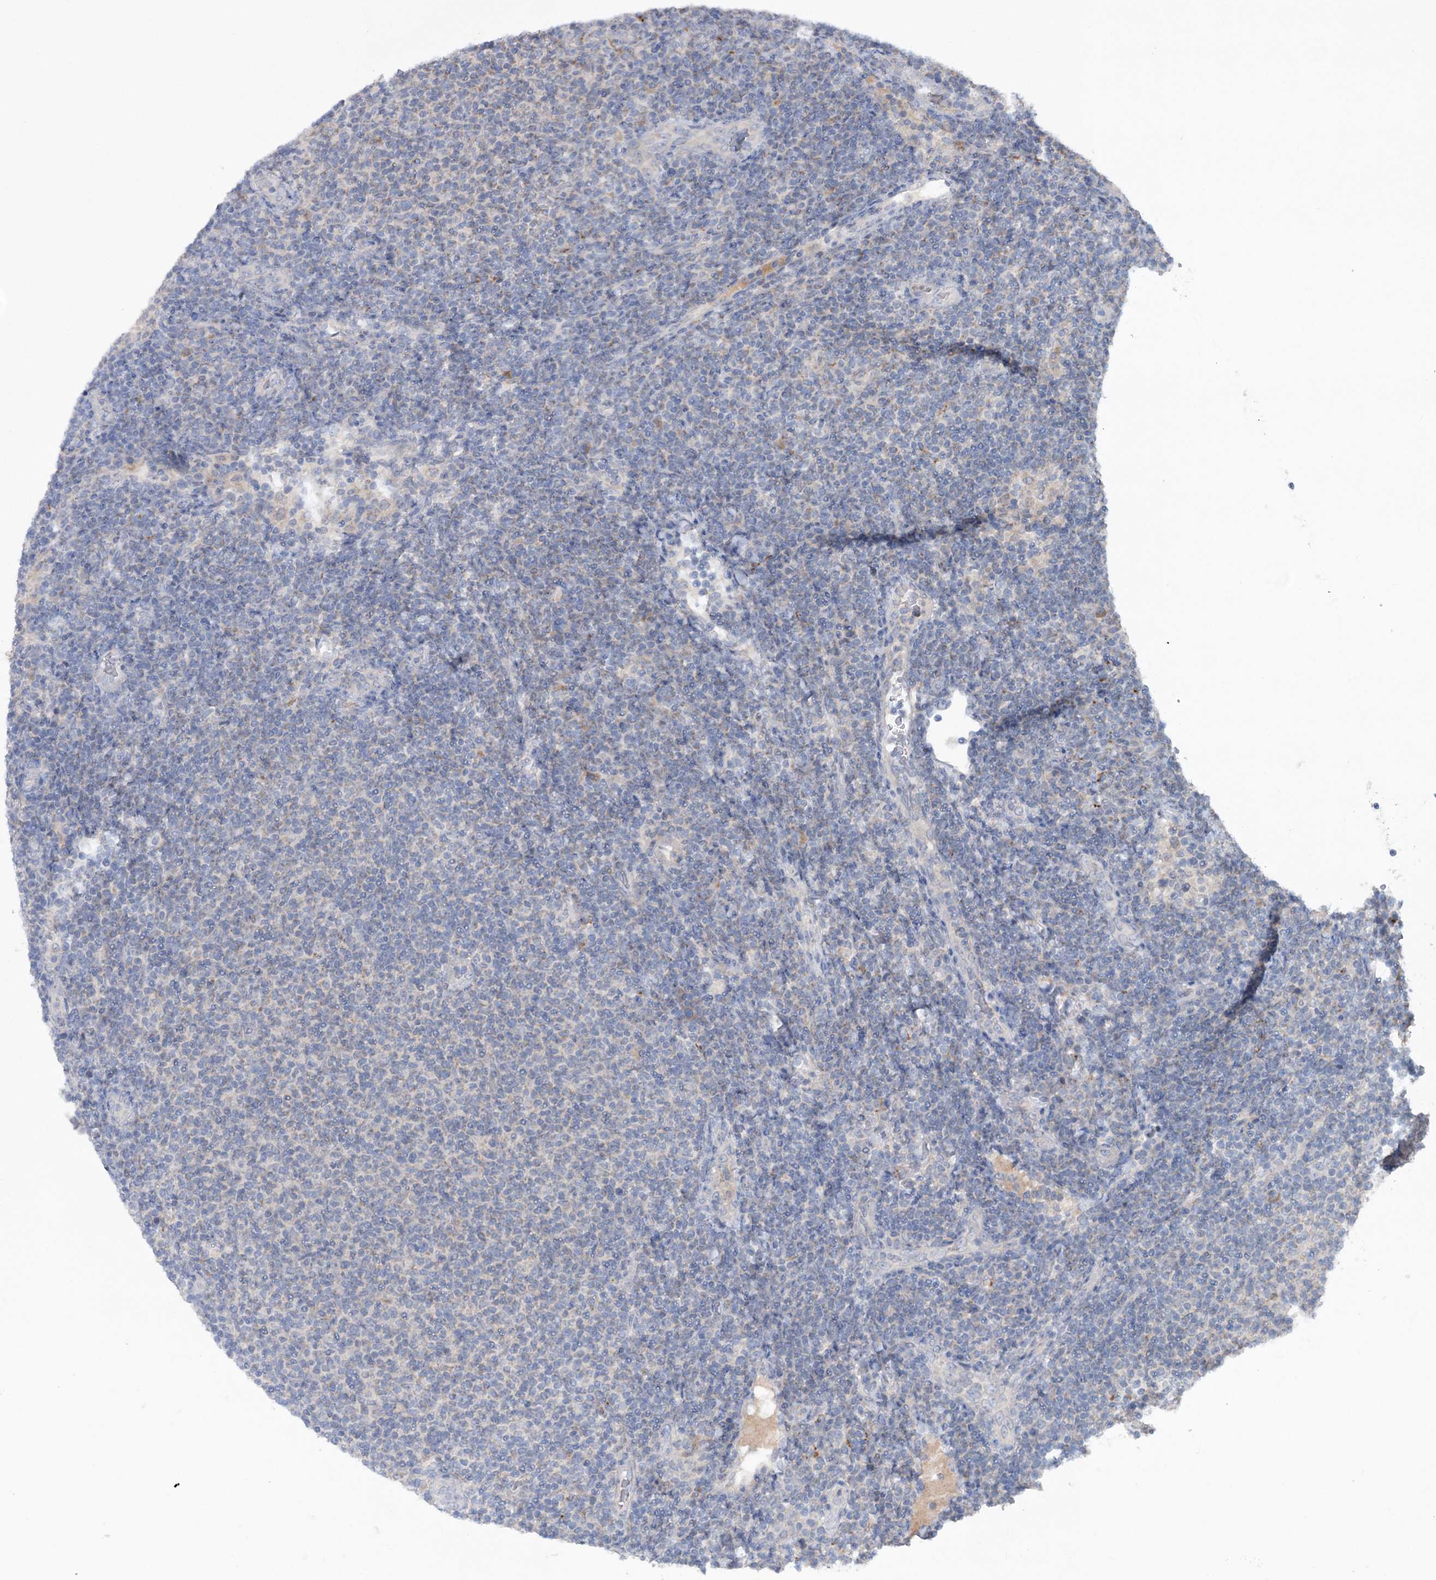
{"staining": {"intensity": "negative", "quantity": "none", "location": "none"}, "tissue": "lymphoma", "cell_type": "Tumor cells", "image_type": "cancer", "snomed": [{"axis": "morphology", "description": "Malignant lymphoma, non-Hodgkin's type, Low grade"}, {"axis": "topography", "description": "Lymph node"}], "caption": "IHC histopathology image of neoplastic tissue: low-grade malignant lymphoma, non-Hodgkin's type stained with DAB (3,3'-diaminobenzidine) demonstrates no significant protein staining in tumor cells.", "gene": "MTCH2", "patient": {"sex": "male", "age": 66}}